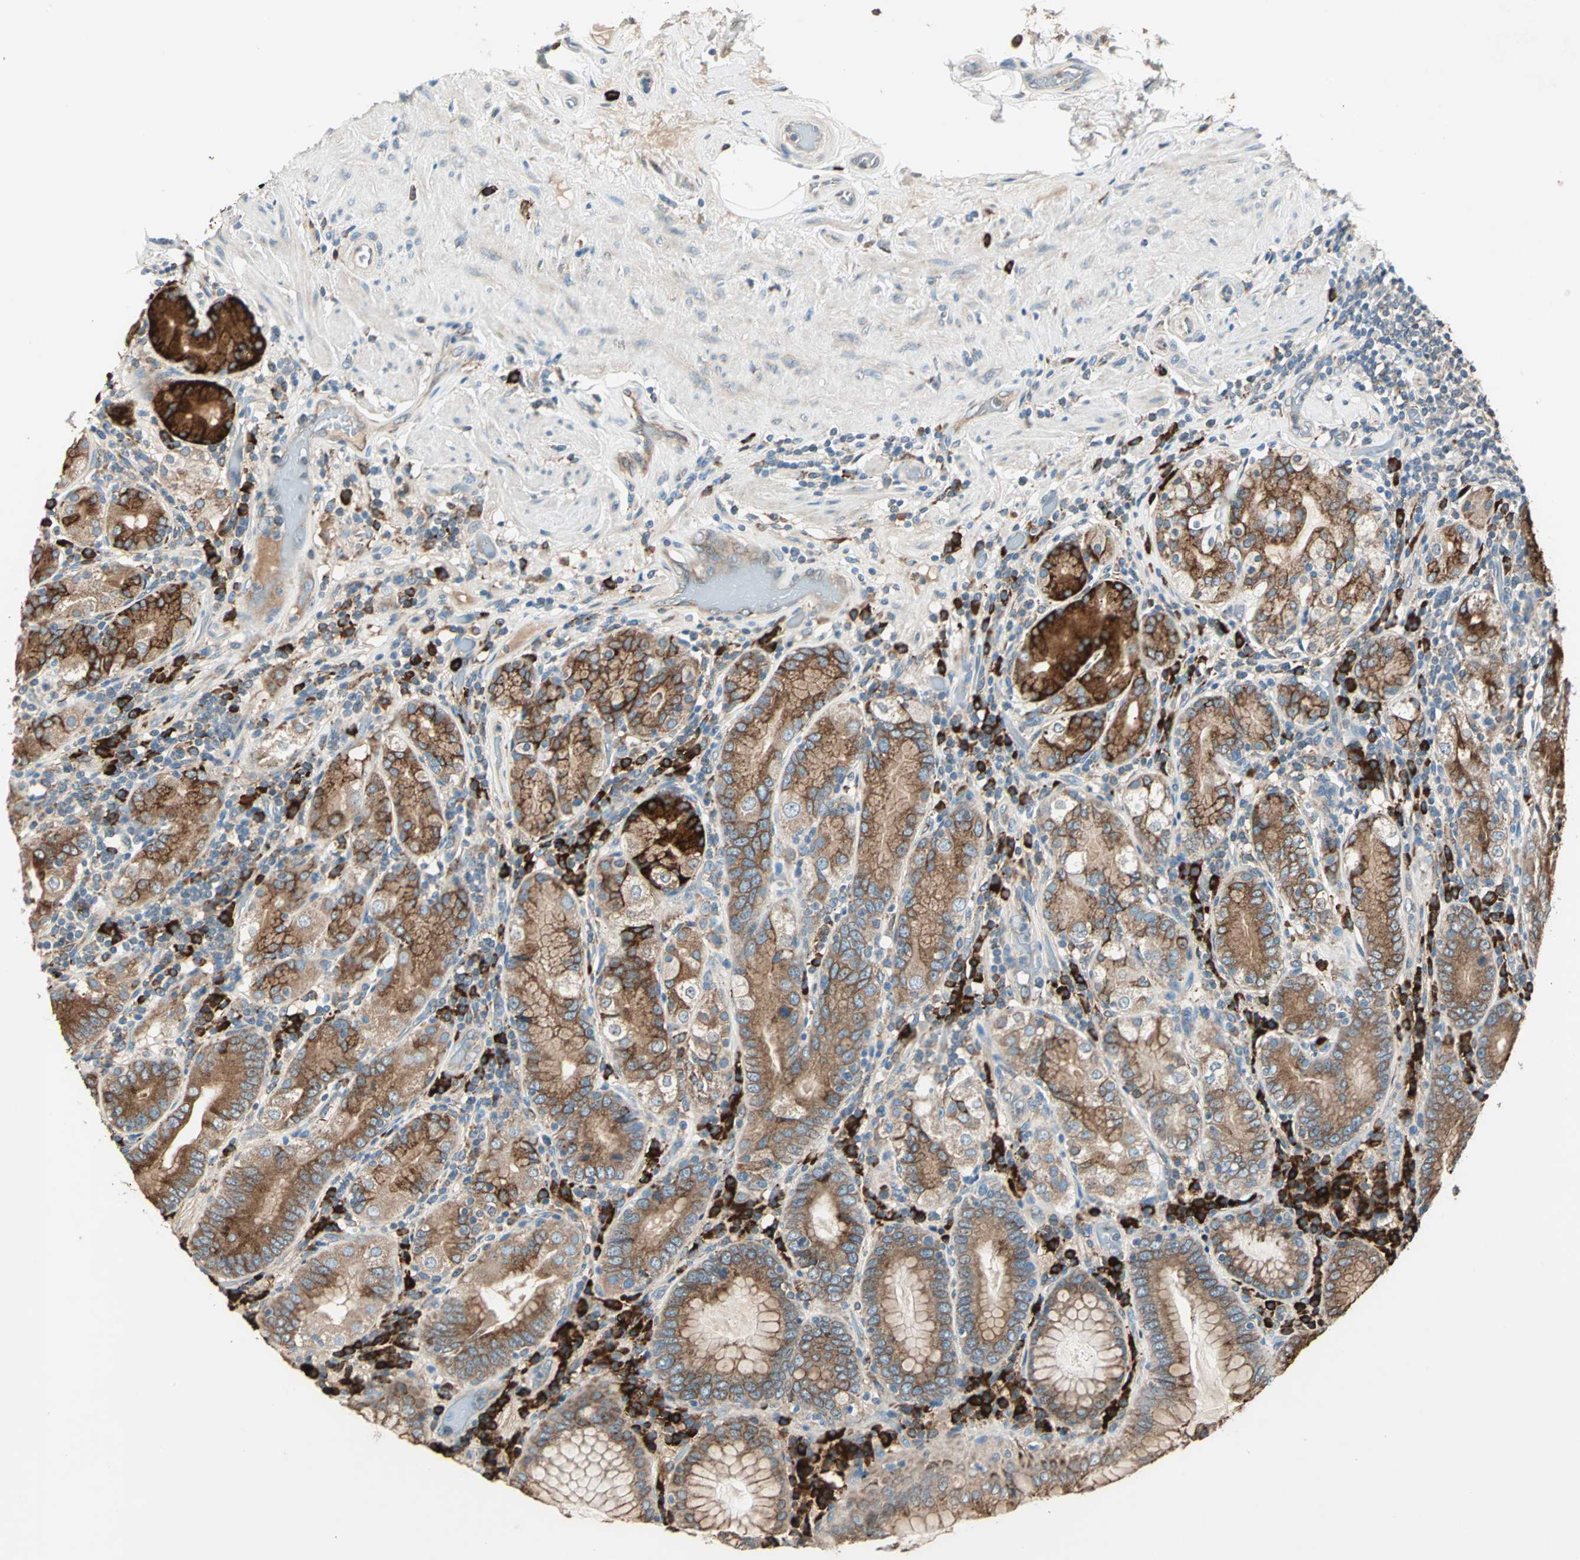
{"staining": {"intensity": "strong", "quantity": ">75%", "location": "cytoplasmic/membranous"}, "tissue": "stomach", "cell_type": "Glandular cells", "image_type": "normal", "snomed": [{"axis": "morphology", "description": "Normal tissue, NOS"}, {"axis": "topography", "description": "Stomach, lower"}], "caption": "Protein expression analysis of unremarkable stomach exhibits strong cytoplasmic/membranous positivity in approximately >75% of glandular cells. (Stains: DAB in brown, nuclei in blue, Microscopy: brightfield microscopy at high magnification).", "gene": "PDIA4", "patient": {"sex": "female", "age": 76}}